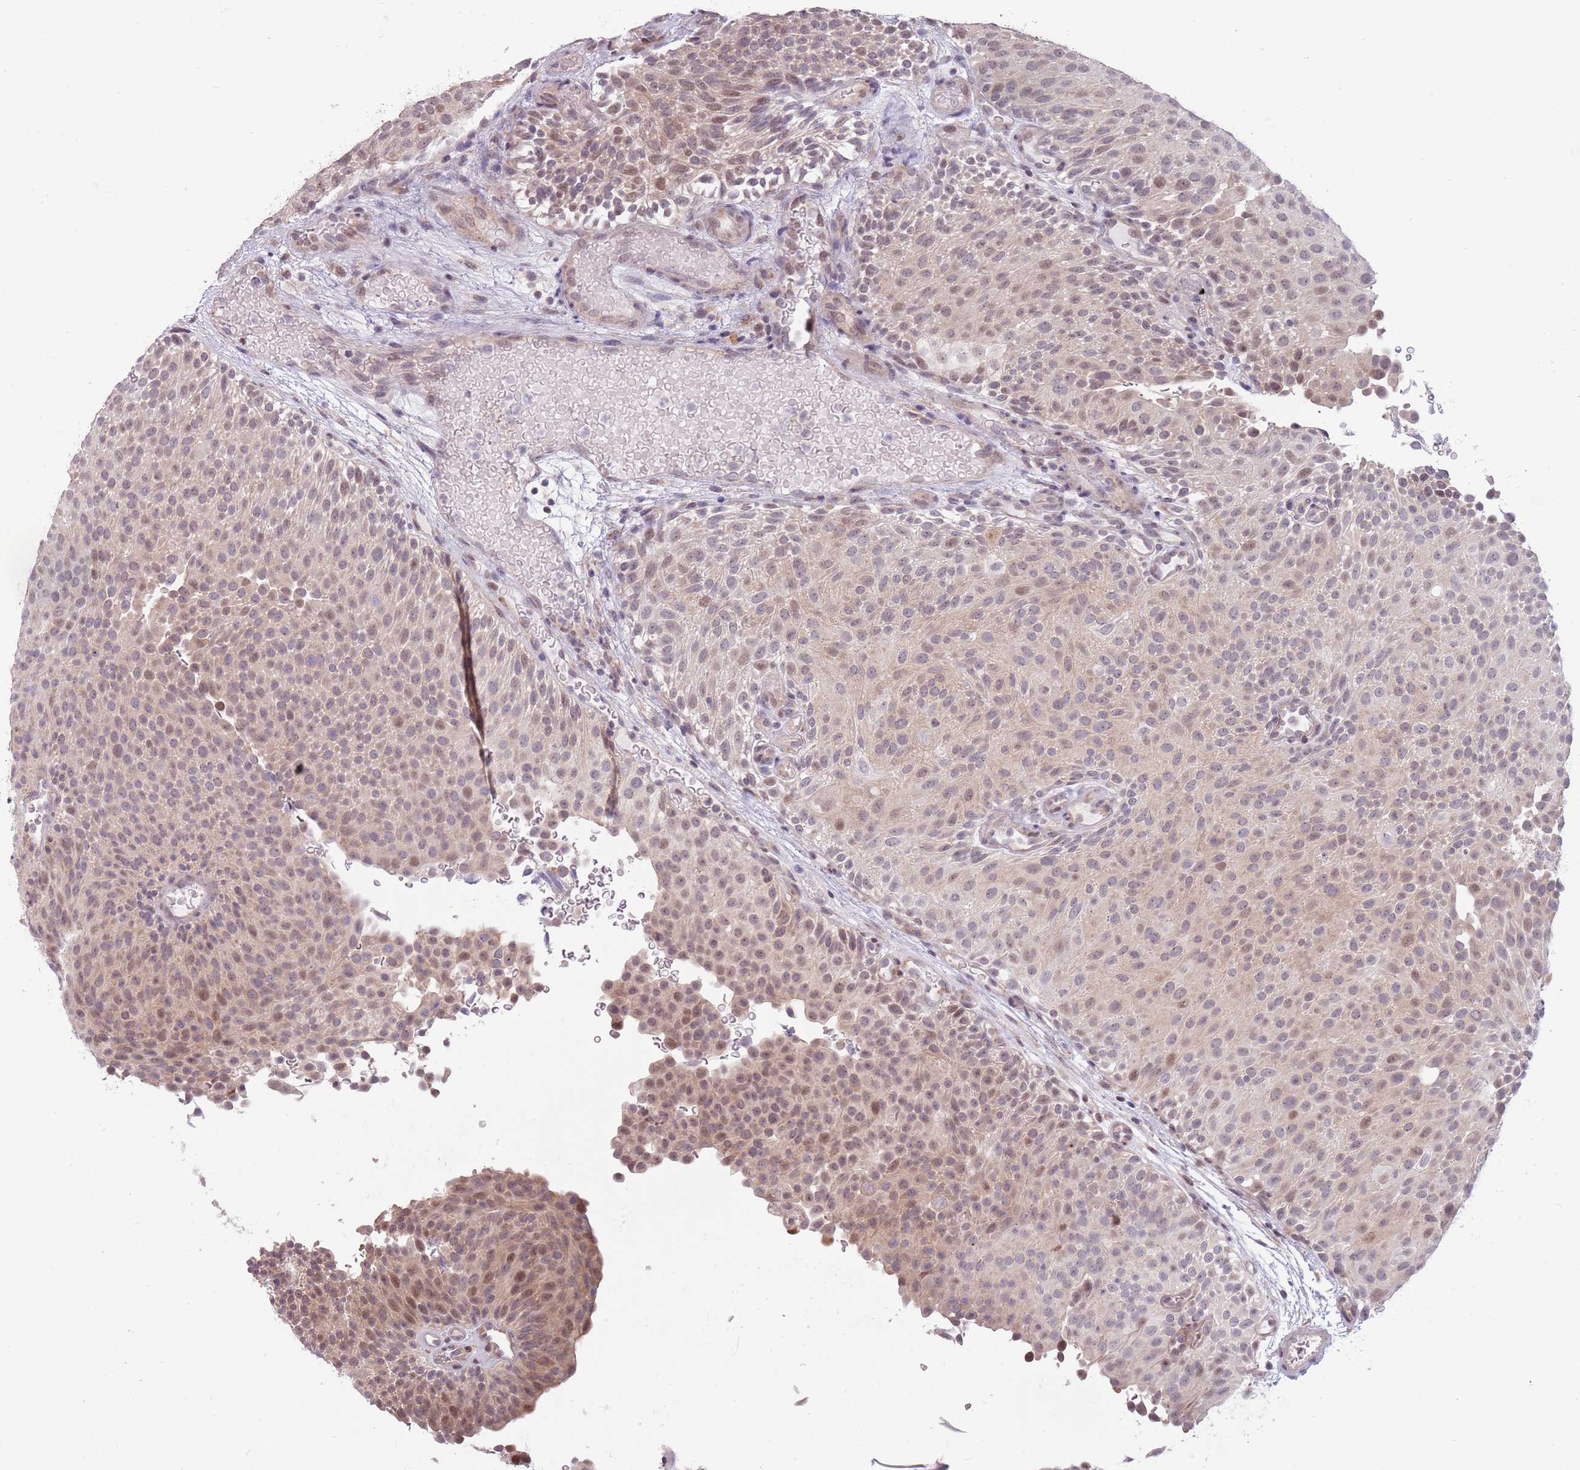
{"staining": {"intensity": "moderate", "quantity": "25%-75%", "location": "nuclear"}, "tissue": "urothelial cancer", "cell_type": "Tumor cells", "image_type": "cancer", "snomed": [{"axis": "morphology", "description": "Urothelial carcinoma, Low grade"}, {"axis": "topography", "description": "Urinary bladder"}], "caption": "An immunohistochemistry (IHC) histopathology image of tumor tissue is shown. Protein staining in brown shows moderate nuclear positivity in urothelial cancer within tumor cells.", "gene": "BARD1", "patient": {"sex": "male", "age": 78}}